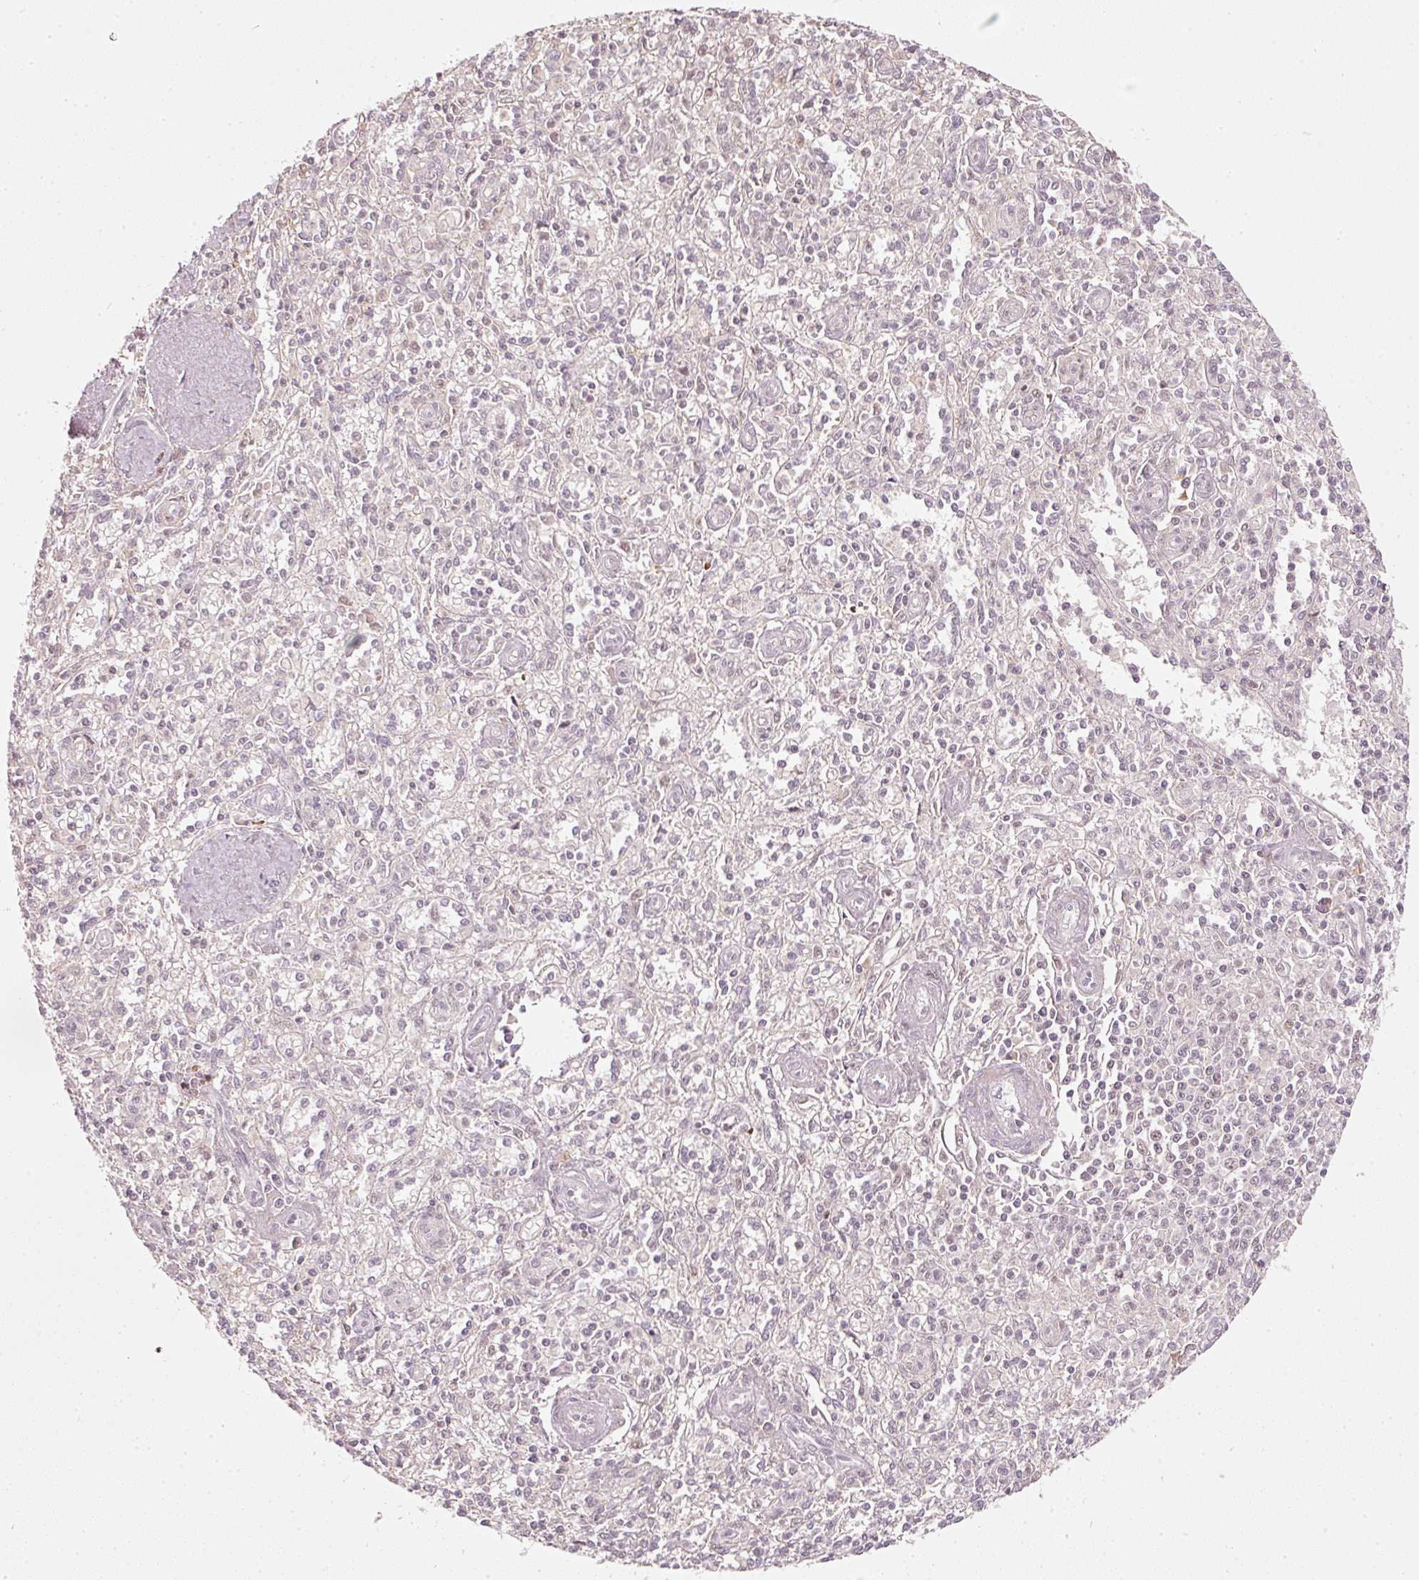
{"staining": {"intensity": "moderate", "quantity": "25%-75%", "location": "nuclear"}, "tissue": "spleen", "cell_type": "Cells in red pulp", "image_type": "normal", "snomed": [{"axis": "morphology", "description": "Normal tissue, NOS"}, {"axis": "topography", "description": "Spleen"}], "caption": "Brown immunohistochemical staining in normal spleen exhibits moderate nuclear expression in about 25%-75% of cells in red pulp.", "gene": "THOC6", "patient": {"sex": "female", "age": 70}}